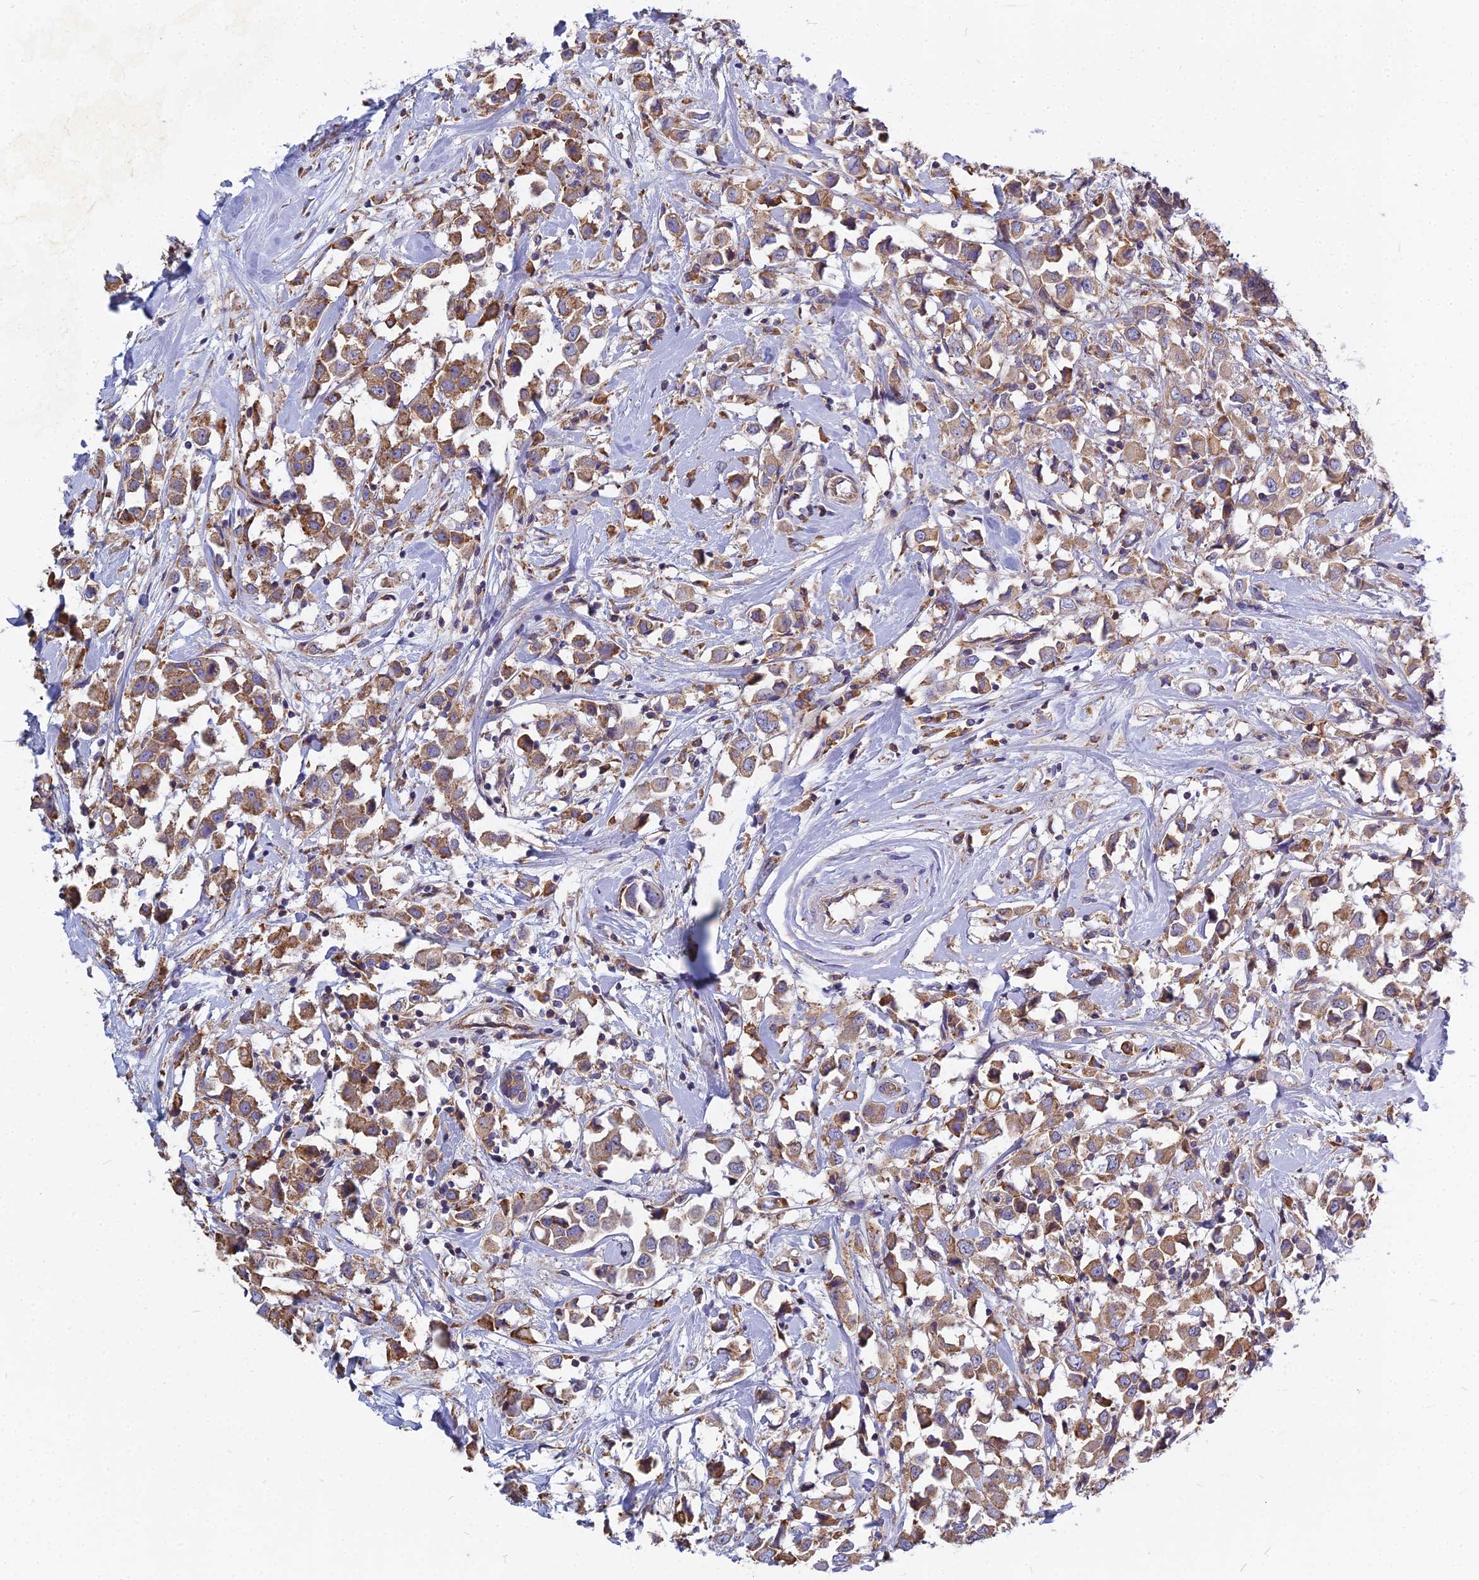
{"staining": {"intensity": "moderate", "quantity": ">75%", "location": "cytoplasmic/membranous"}, "tissue": "breast cancer", "cell_type": "Tumor cells", "image_type": "cancer", "snomed": [{"axis": "morphology", "description": "Duct carcinoma"}, {"axis": "topography", "description": "Breast"}], "caption": "Immunohistochemistry (IHC) (DAB) staining of intraductal carcinoma (breast) exhibits moderate cytoplasmic/membranous protein positivity in approximately >75% of tumor cells.", "gene": "KIAA1143", "patient": {"sex": "female", "age": 61}}